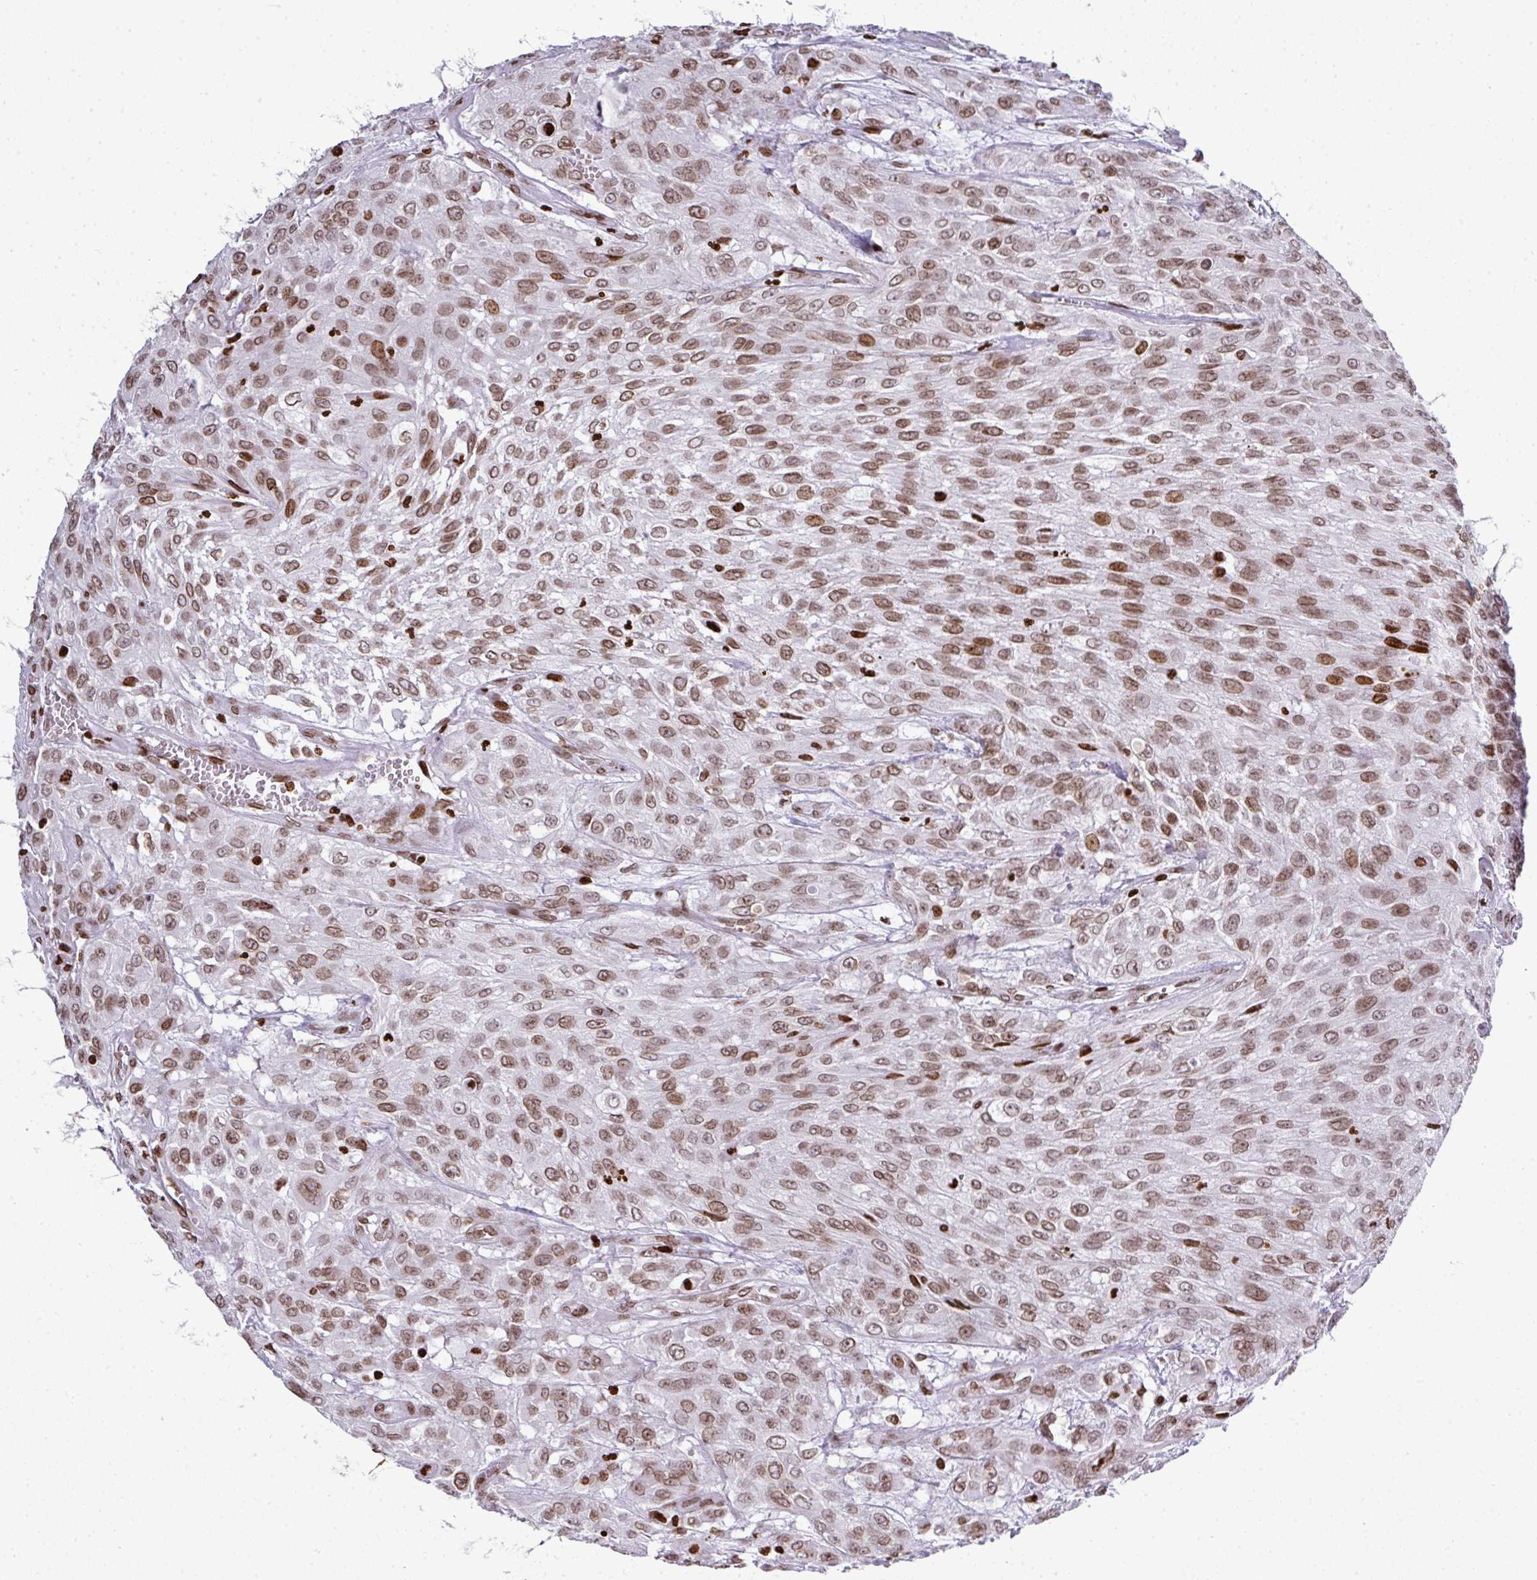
{"staining": {"intensity": "moderate", "quantity": ">75%", "location": "nuclear"}, "tissue": "urothelial cancer", "cell_type": "Tumor cells", "image_type": "cancer", "snomed": [{"axis": "morphology", "description": "Urothelial carcinoma, High grade"}, {"axis": "topography", "description": "Urinary bladder"}], "caption": "Immunohistochemical staining of human urothelial cancer shows moderate nuclear protein expression in approximately >75% of tumor cells.", "gene": "RASL11A", "patient": {"sex": "male", "age": 57}}